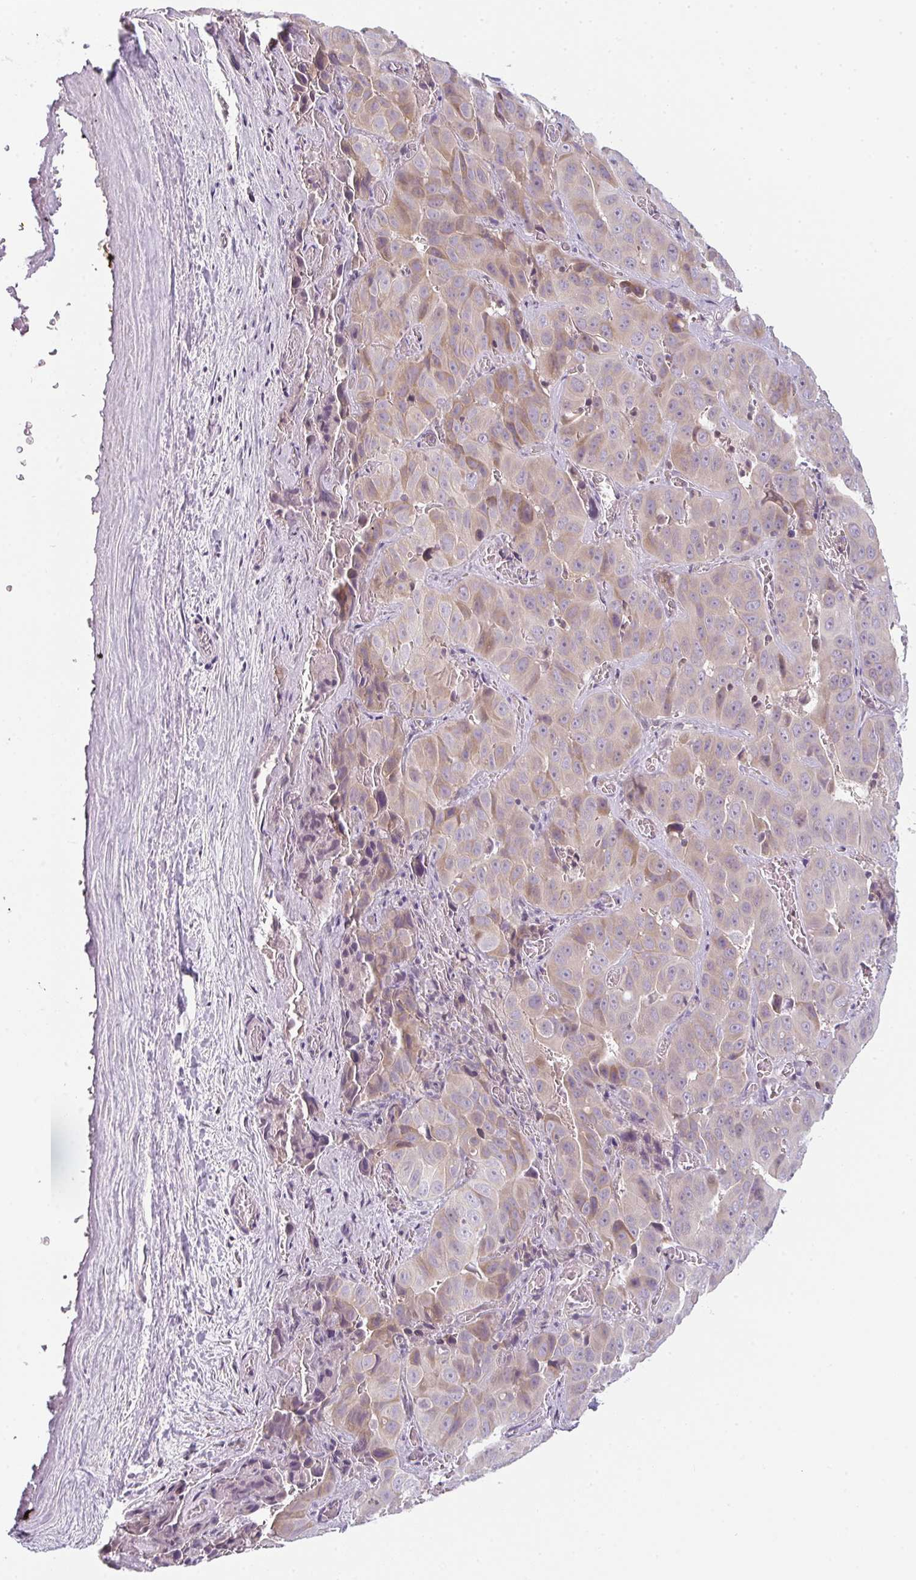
{"staining": {"intensity": "weak", "quantity": "25%-75%", "location": "cytoplasmic/membranous"}, "tissue": "liver cancer", "cell_type": "Tumor cells", "image_type": "cancer", "snomed": [{"axis": "morphology", "description": "Cholangiocarcinoma"}, {"axis": "topography", "description": "Liver"}], "caption": "The immunohistochemical stain labels weak cytoplasmic/membranous positivity in tumor cells of liver cancer (cholangiocarcinoma) tissue. The staining was performed using DAB to visualize the protein expression in brown, while the nuclei were stained in blue with hematoxylin (Magnification: 20x).", "gene": "TMEM237", "patient": {"sex": "female", "age": 52}}